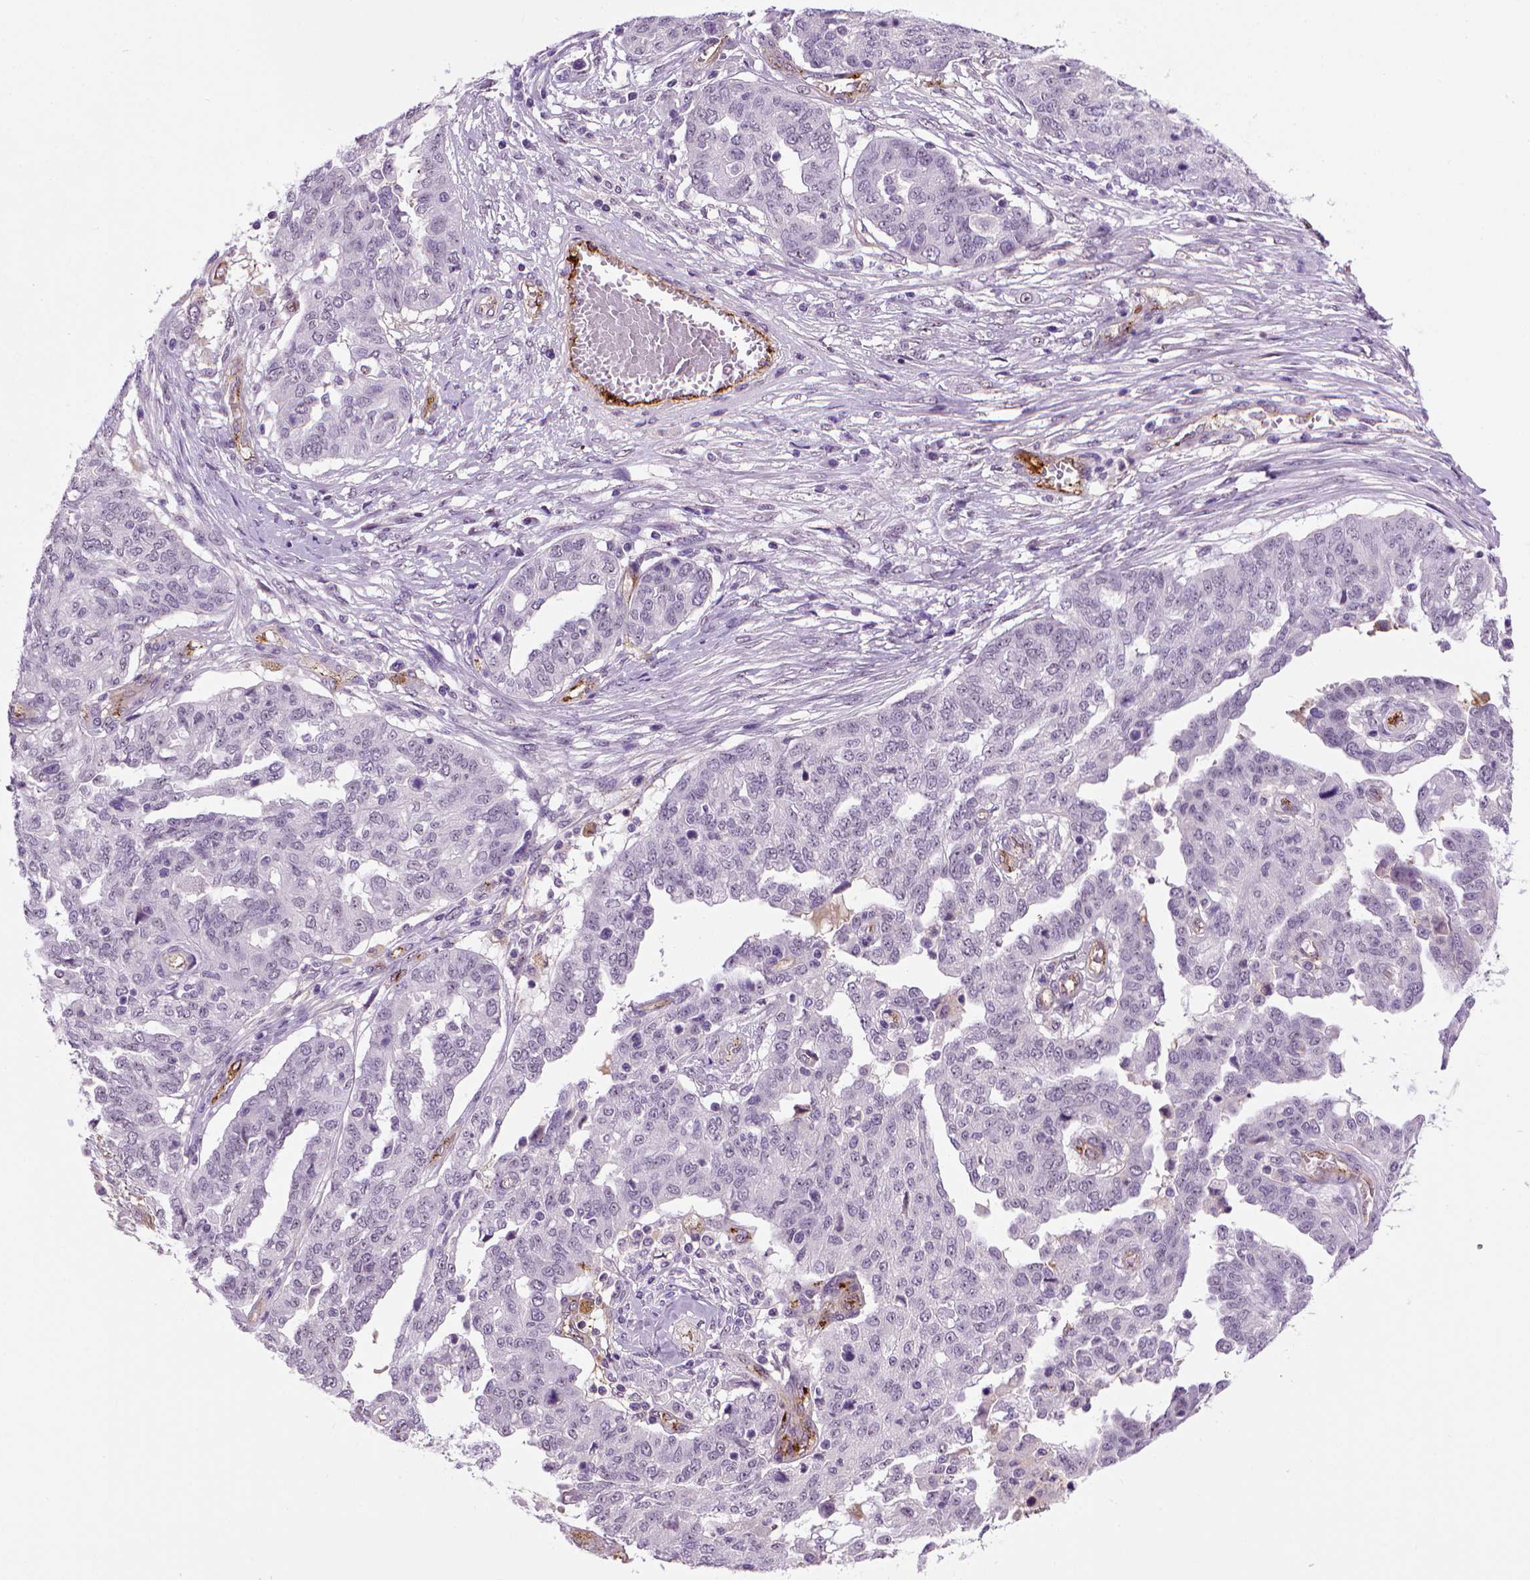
{"staining": {"intensity": "negative", "quantity": "none", "location": "none"}, "tissue": "ovarian cancer", "cell_type": "Tumor cells", "image_type": "cancer", "snomed": [{"axis": "morphology", "description": "Cystadenocarcinoma, serous, NOS"}, {"axis": "topography", "description": "Ovary"}], "caption": "High magnification brightfield microscopy of ovarian serous cystadenocarcinoma stained with DAB (3,3'-diaminobenzidine) (brown) and counterstained with hematoxylin (blue): tumor cells show no significant staining.", "gene": "VWF", "patient": {"sex": "female", "age": 67}}